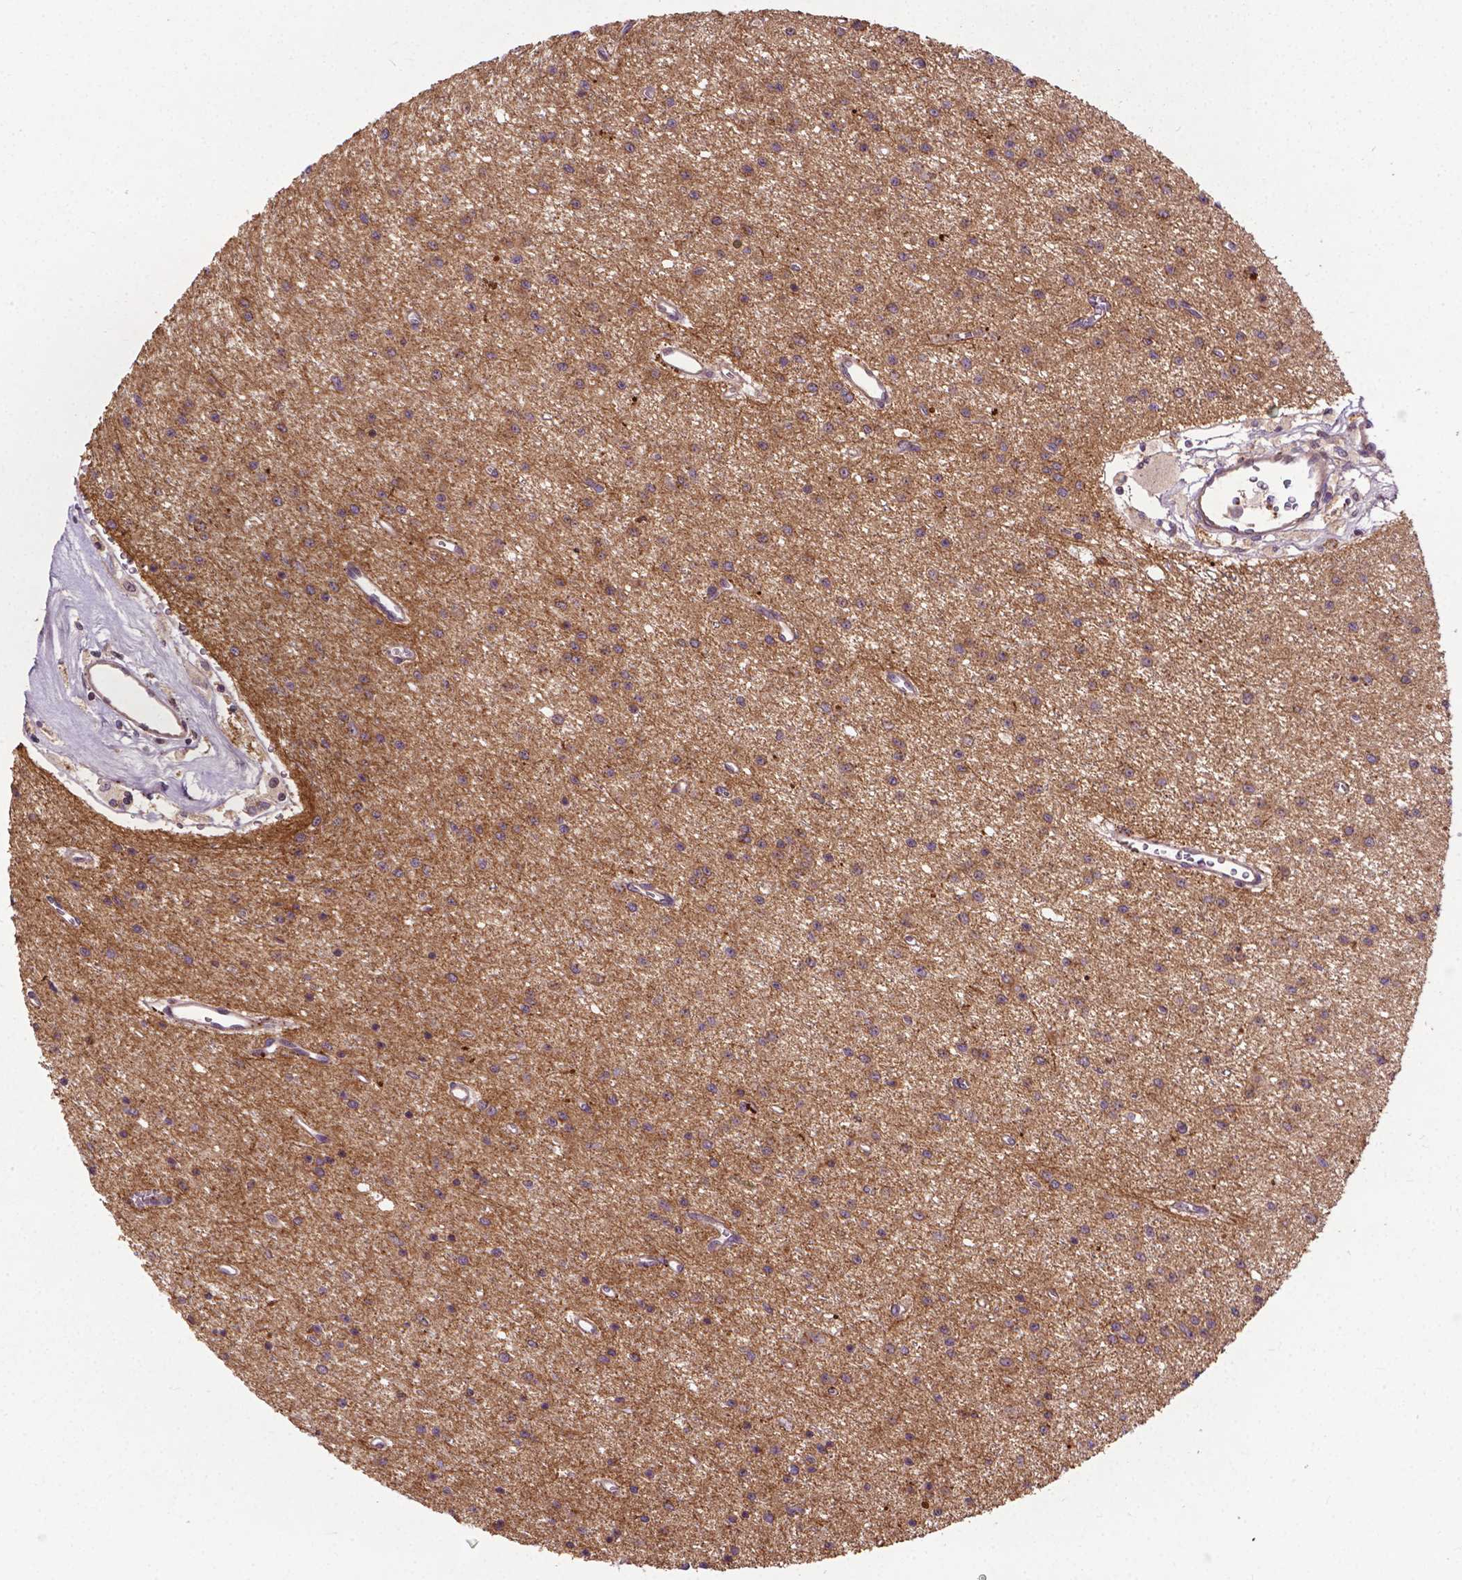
{"staining": {"intensity": "weak", "quantity": "25%-75%", "location": "cytoplasmic/membranous"}, "tissue": "glioma", "cell_type": "Tumor cells", "image_type": "cancer", "snomed": [{"axis": "morphology", "description": "Glioma, malignant, Low grade"}, {"axis": "topography", "description": "Brain"}], "caption": "Immunohistochemistry staining of malignant glioma (low-grade), which demonstrates low levels of weak cytoplasmic/membranous staining in about 25%-75% of tumor cells indicating weak cytoplasmic/membranous protein expression. The staining was performed using DAB (3,3'-diaminobenzidine) (brown) for protein detection and nuclei were counterstained in hematoxylin (blue).", "gene": "PARP3", "patient": {"sex": "female", "age": 45}}